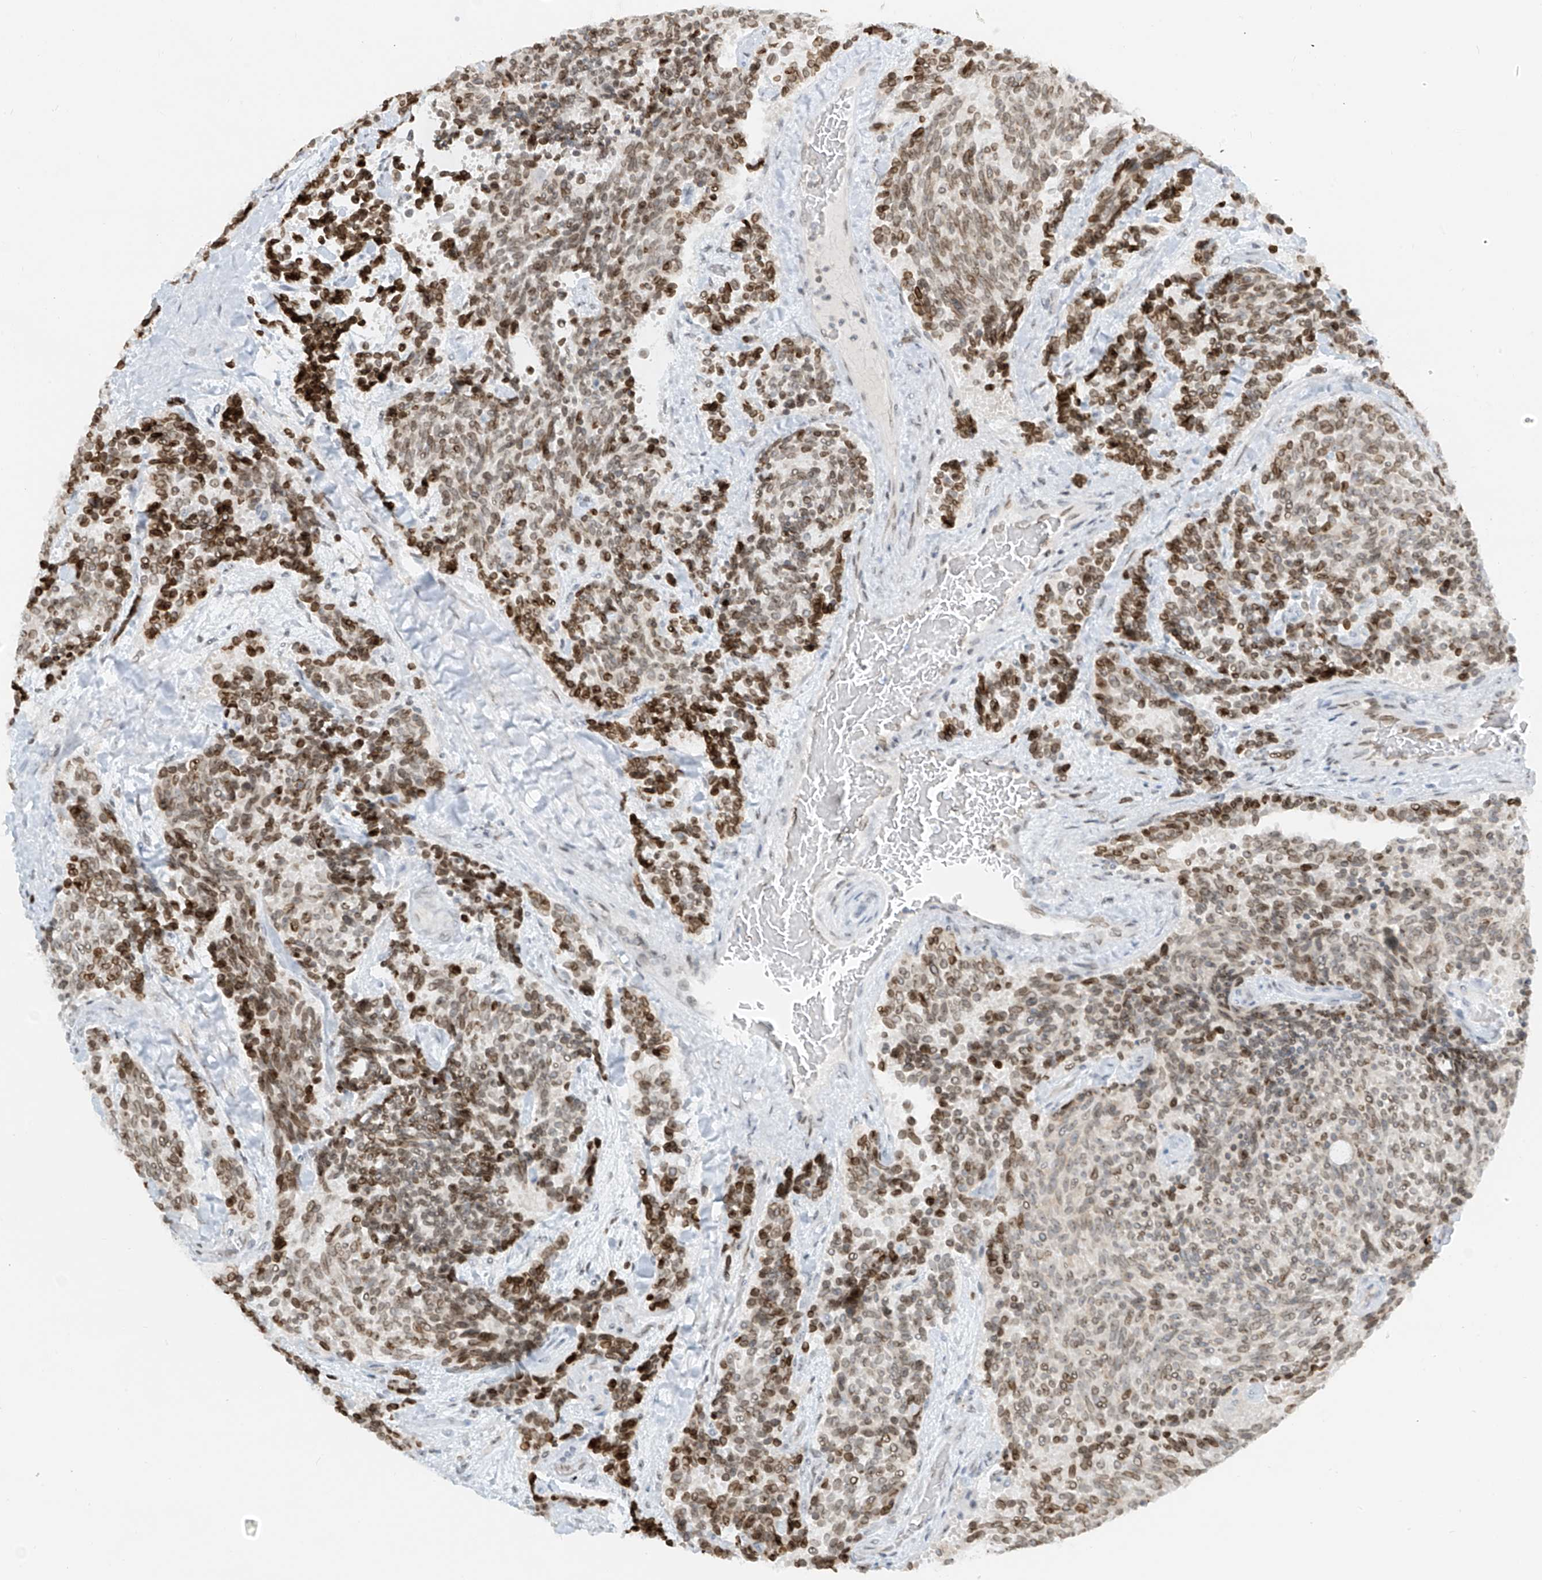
{"staining": {"intensity": "strong", "quantity": "25%-75%", "location": "nuclear"}, "tissue": "carcinoid", "cell_type": "Tumor cells", "image_type": "cancer", "snomed": [{"axis": "morphology", "description": "Carcinoid, malignant, NOS"}, {"axis": "topography", "description": "Pancreas"}], "caption": "A high-resolution image shows IHC staining of carcinoid, which shows strong nuclear expression in about 25%-75% of tumor cells.", "gene": "SAMD15", "patient": {"sex": "female", "age": 54}}